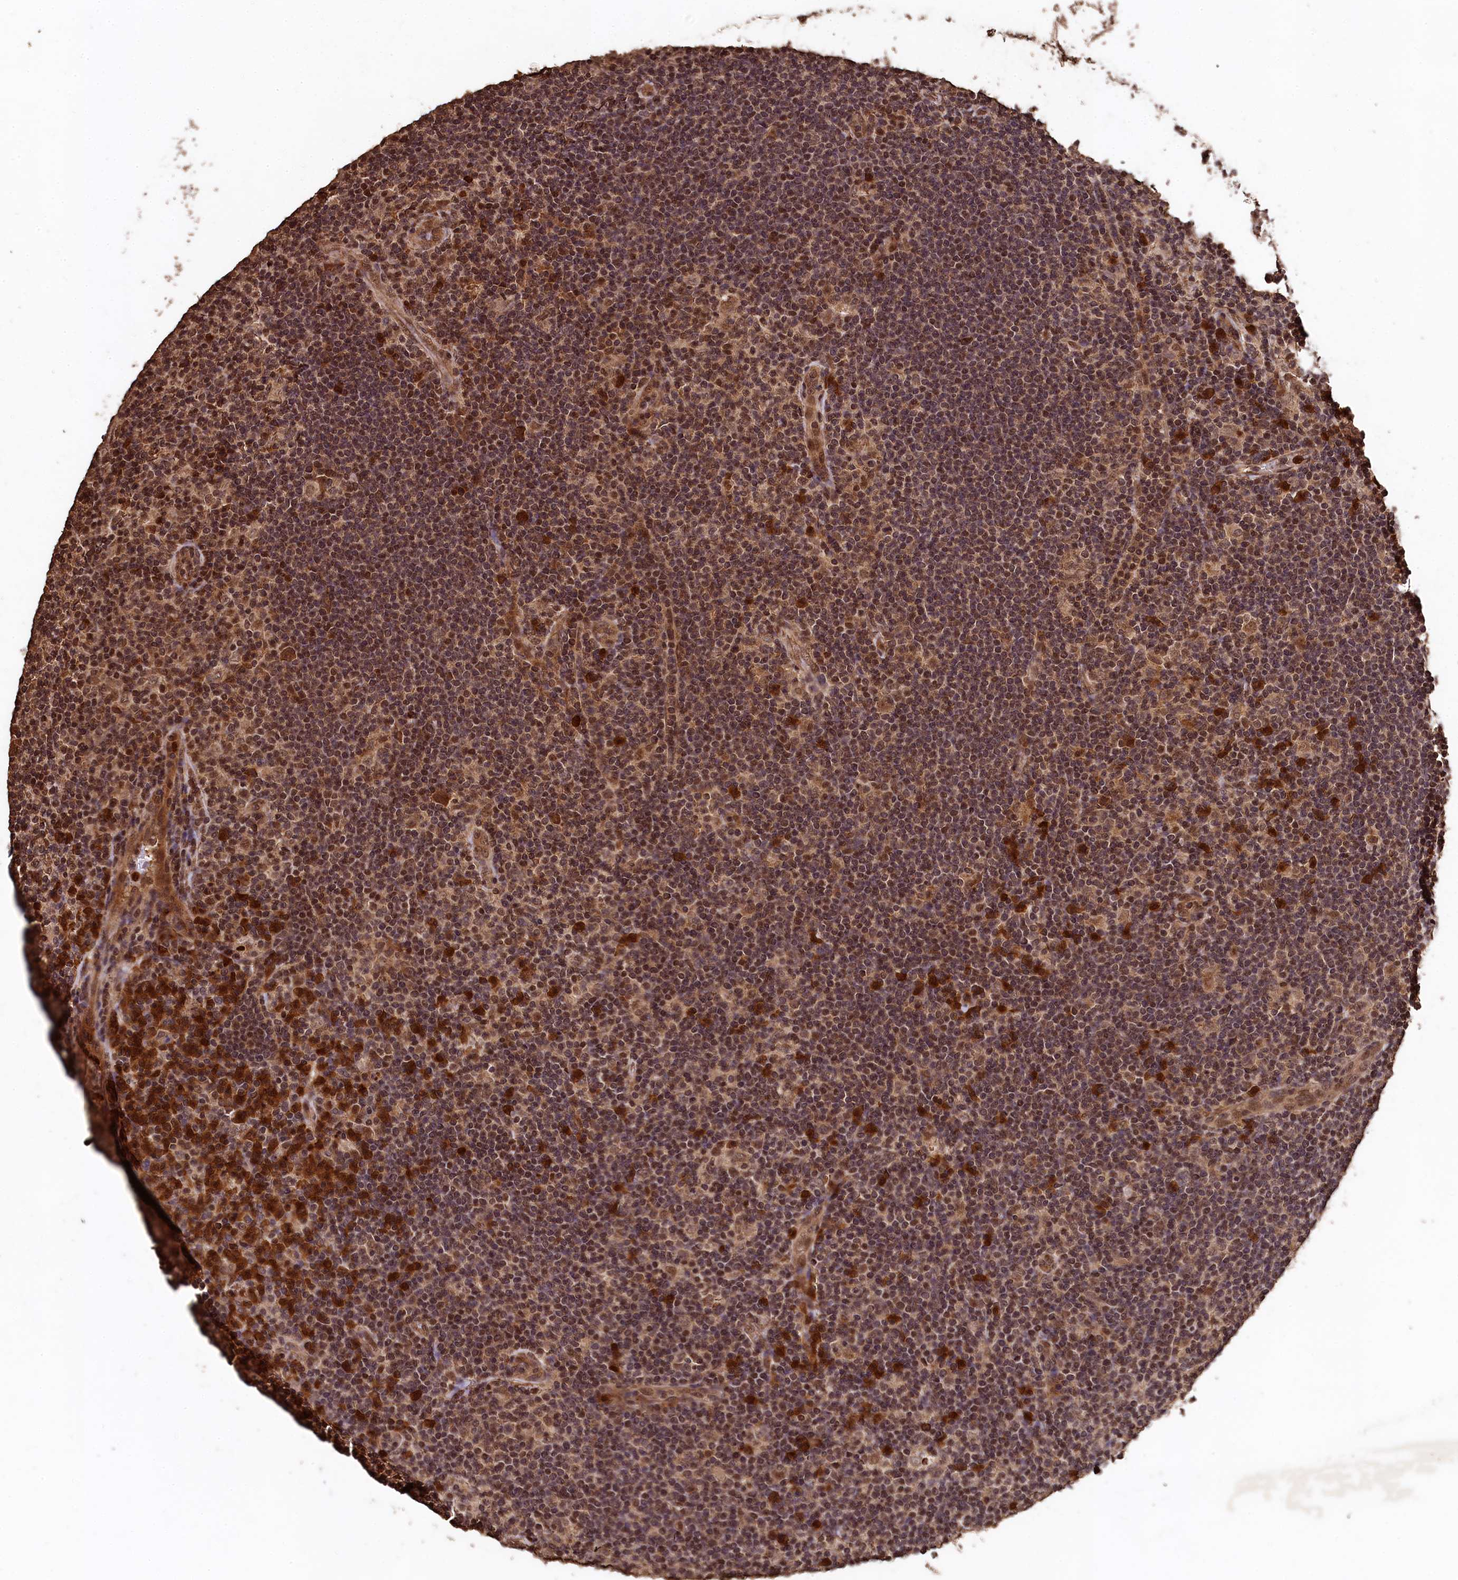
{"staining": {"intensity": "moderate", "quantity": ">75%", "location": "cytoplasmic/membranous,nuclear"}, "tissue": "lymphoma", "cell_type": "Tumor cells", "image_type": "cancer", "snomed": [{"axis": "morphology", "description": "Hodgkin's disease, NOS"}, {"axis": "topography", "description": "Lymph node"}], "caption": "Tumor cells reveal medium levels of moderate cytoplasmic/membranous and nuclear expression in about >75% of cells in Hodgkin's disease.", "gene": "CEP57L1", "patient": {"sex": "female", "age": 57}}